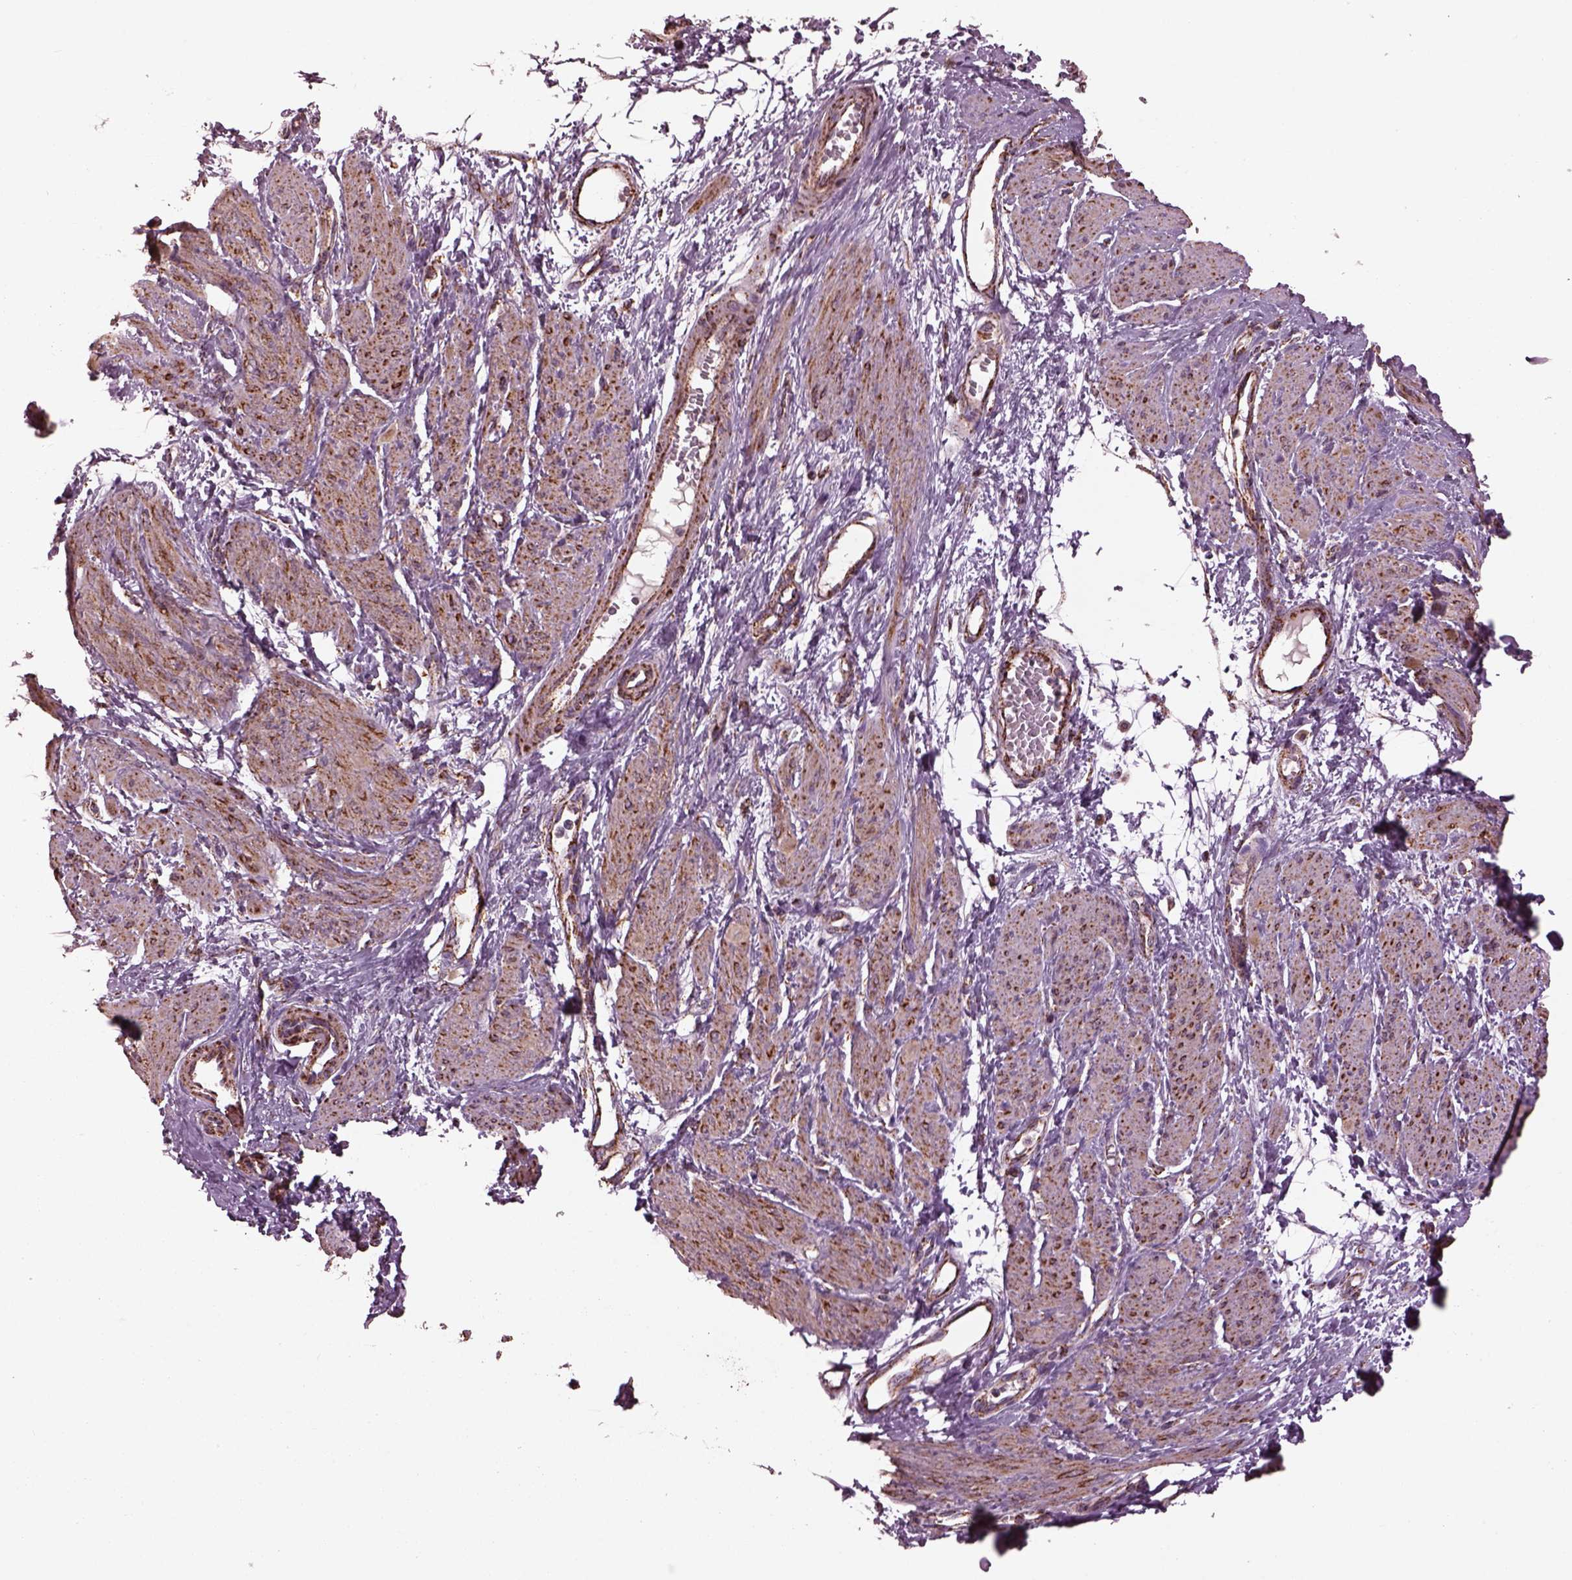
{"staining": {"intensity": "moderate", "quantity": ">75%", "location": "cytoplasmic/membranous"}, "tissue": "smooth muscle", "cell_type": "Smooth muscle cells", "image_type": "normal", "snomed": [{"axis": "morphology", "description": "Normal tissue, NOS"}, {"axis": "topography", "description": "Smooth muscle"}, {"axis": "topography", "description": "Uterus"}], "caption": "The image demonstrates immunohistochemical staining of benign smooth muscle. There is moderate cytoplasmic/membranous staining is appreciated in approximately >75% of smooth muscle cells. (DAB IHC with brightfield microscopy, high magnification).", "gene": "TMEM254", "patient": {"sex": "female", "age": 39}}